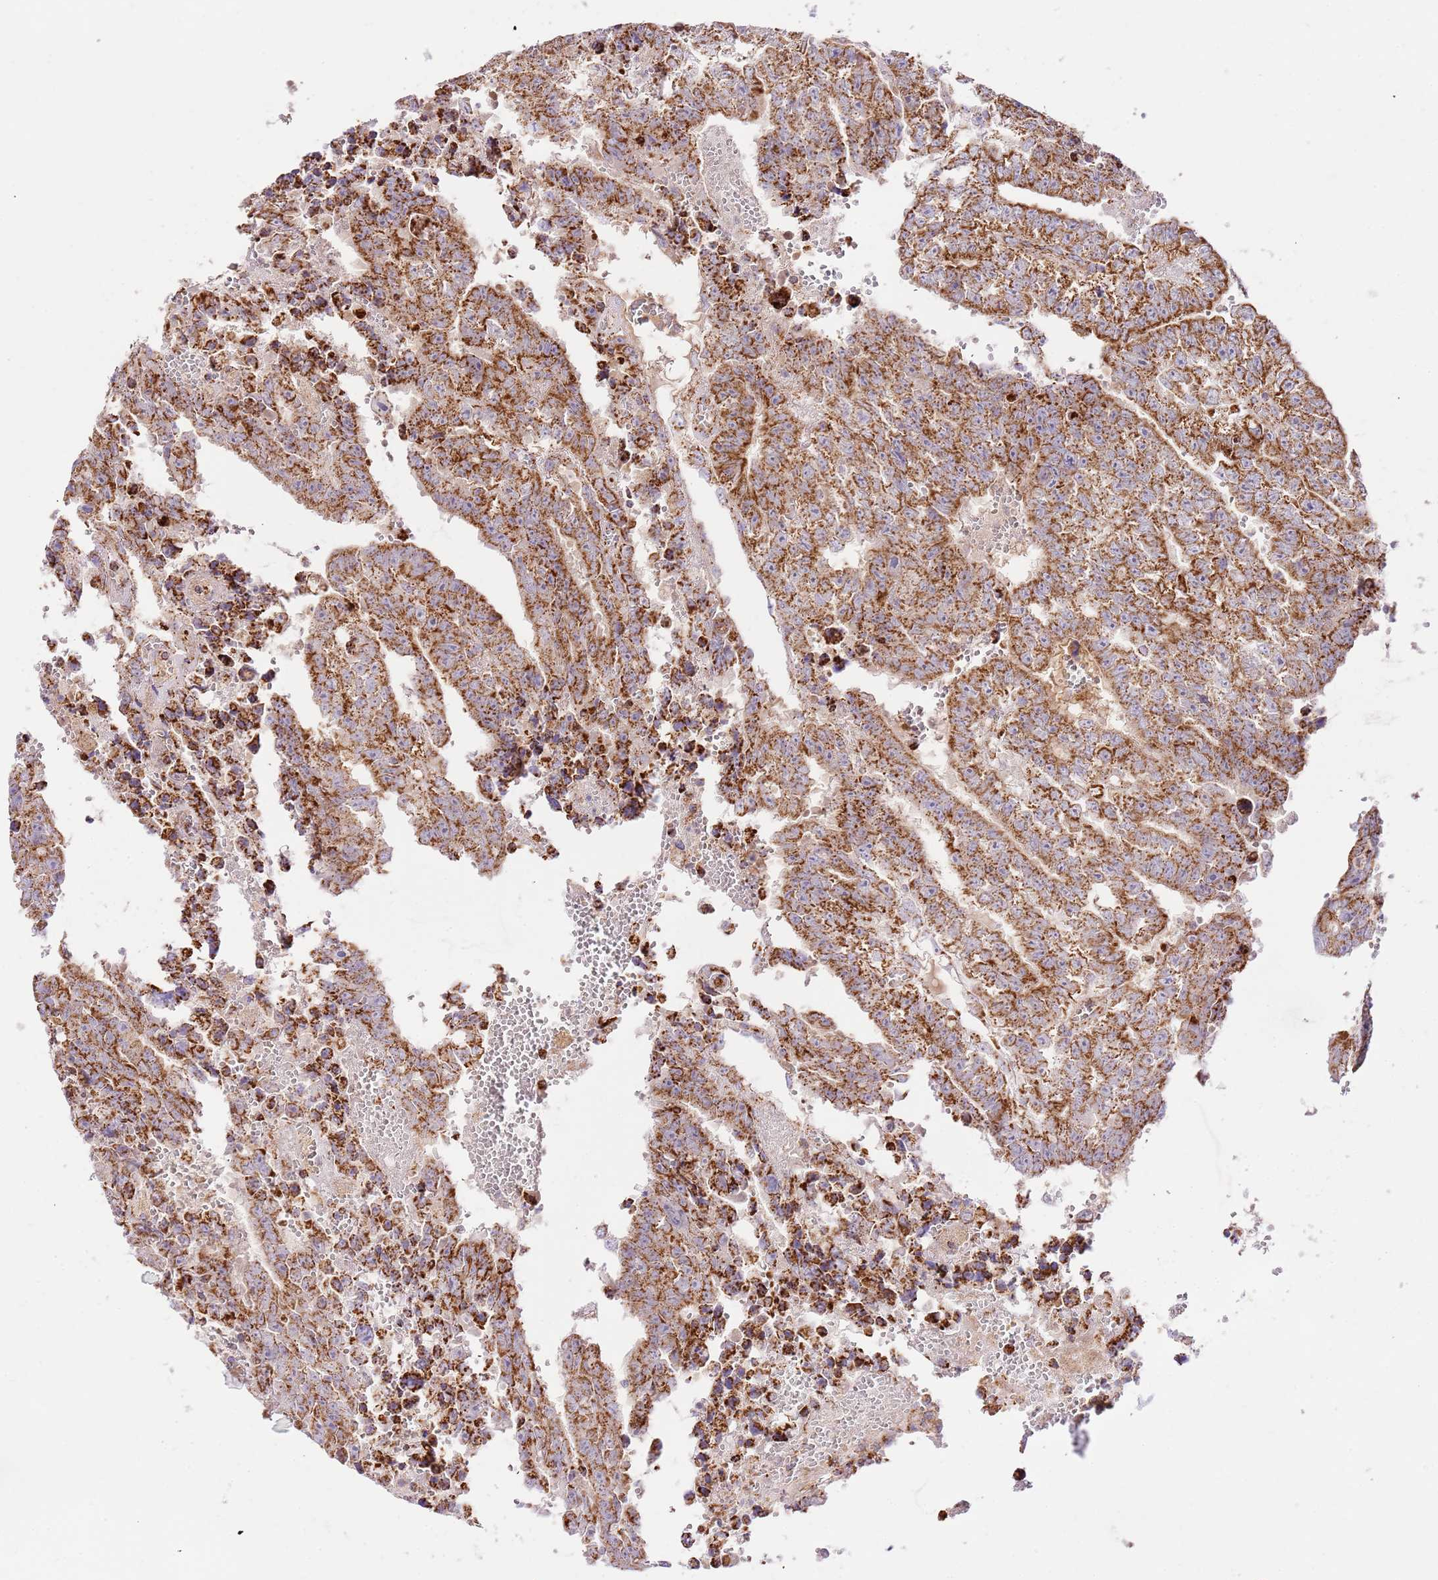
{"staining": {"intensity": "strong", "quantity": "25%-75%", "location": "cytoplasmic/membranous"}, "tissue": "testis cancer", "cell_type": "Tumor cells", "image_type": "cancer", "snomed": [{"axis": "morphology", "description": "Carcinoma, Embryonal, NOS"}, {"axis": "topography", "description": "Testis"}], "caption": "Immunohistochemistry (IHC) of testis embryonal carcinoma shows high levels of strong cytoplasmic/membranous staining in about 25%-75% of tumor cells.", "gene": "ZBTB39", "patient": {"sex": "male", "age": 25}}